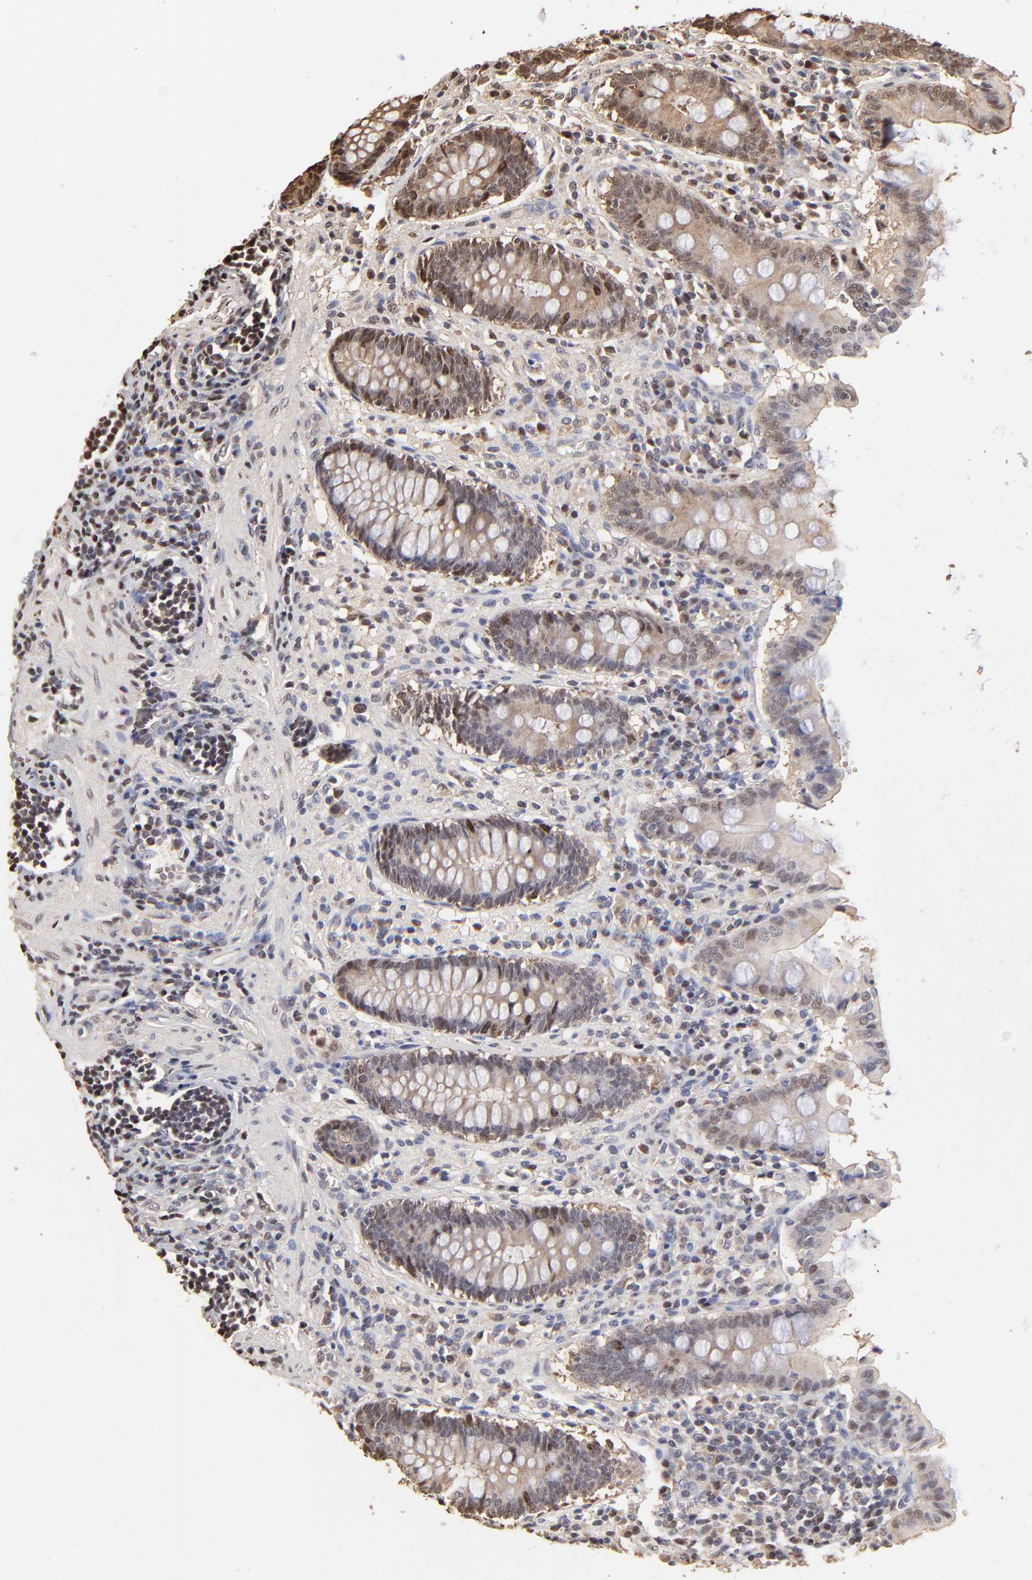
{"staining": {"intensity": "weak", "quantity": "25%-75%", "location": "nuclear"}, "tissue": "appendix", "cell_type": "Glandular cells", "image_type": "normal", "snomed": [{"axis": "morphology", "description": "Normal tissue, NOS"}, {"axis": "topography", "description": "Appendix"}], "caption": "A high-resolution micrograph shows IHC staining of benign appendix, which displays weak nuclear positivity in about 25%-75% of glandular cells.", "gene": "BIRC5", "patient": {"sex": "female", "age": 50}}